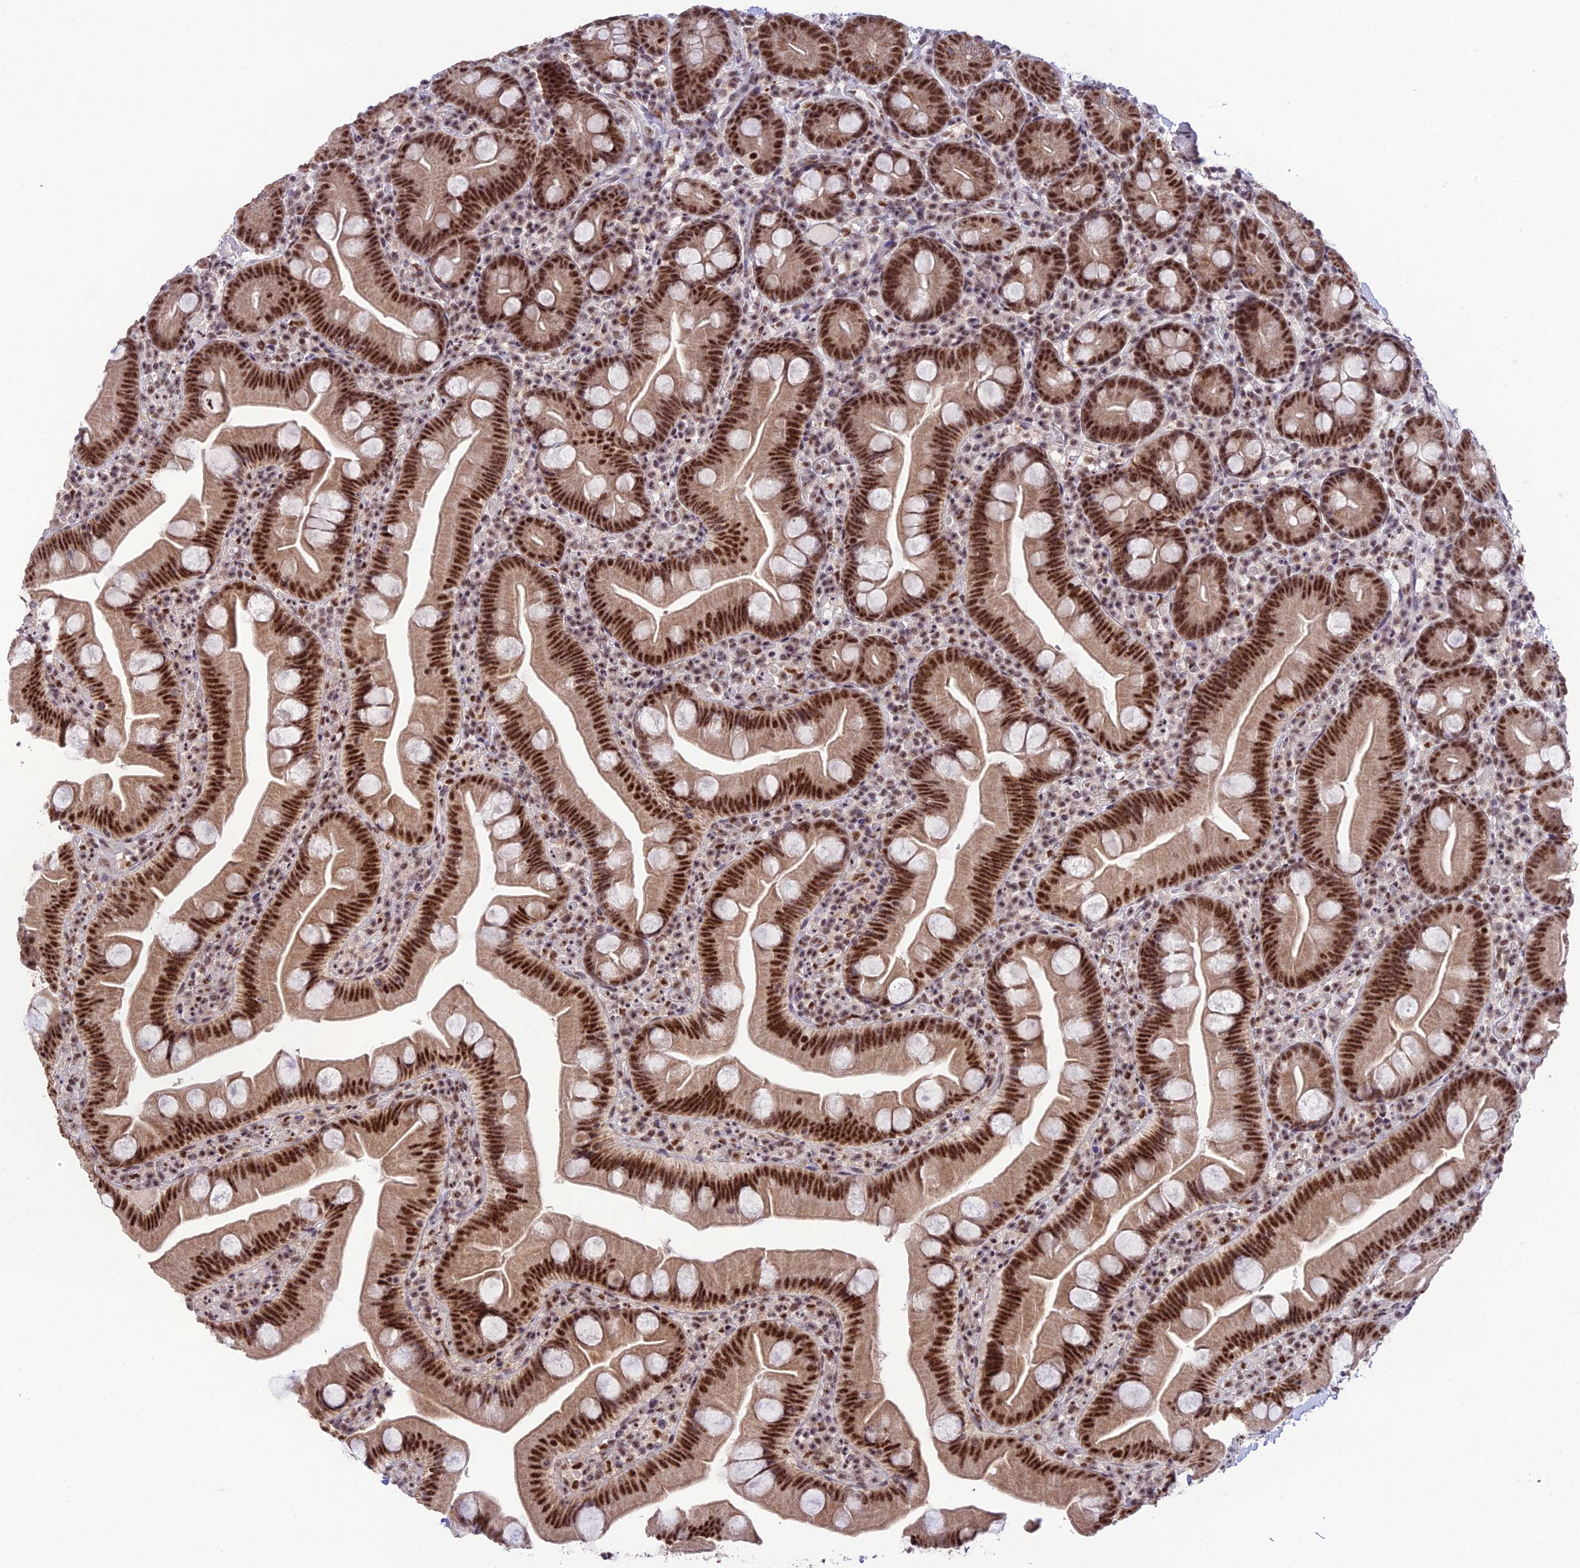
{"staining": {"intensity": "strong", "quantity": ">75%", "location": "nuclear"}, "tissue": "small intestine", "cell_type": "Glandular cells", "image_type": "normal", "snomed": [{"axis": "morphology", "description": "Normal tissue, NOS"}, {"axis": "topography", "description": "Small intestine"}], "caption": "A photomicrograph showing strong nuclear positivity in approximately >75% of glandular cells in normal small intestine, as visualized by brown immunohistochemical staining.", "gene": "THOC7", "patient": {"sex": "female", "age": 68}}